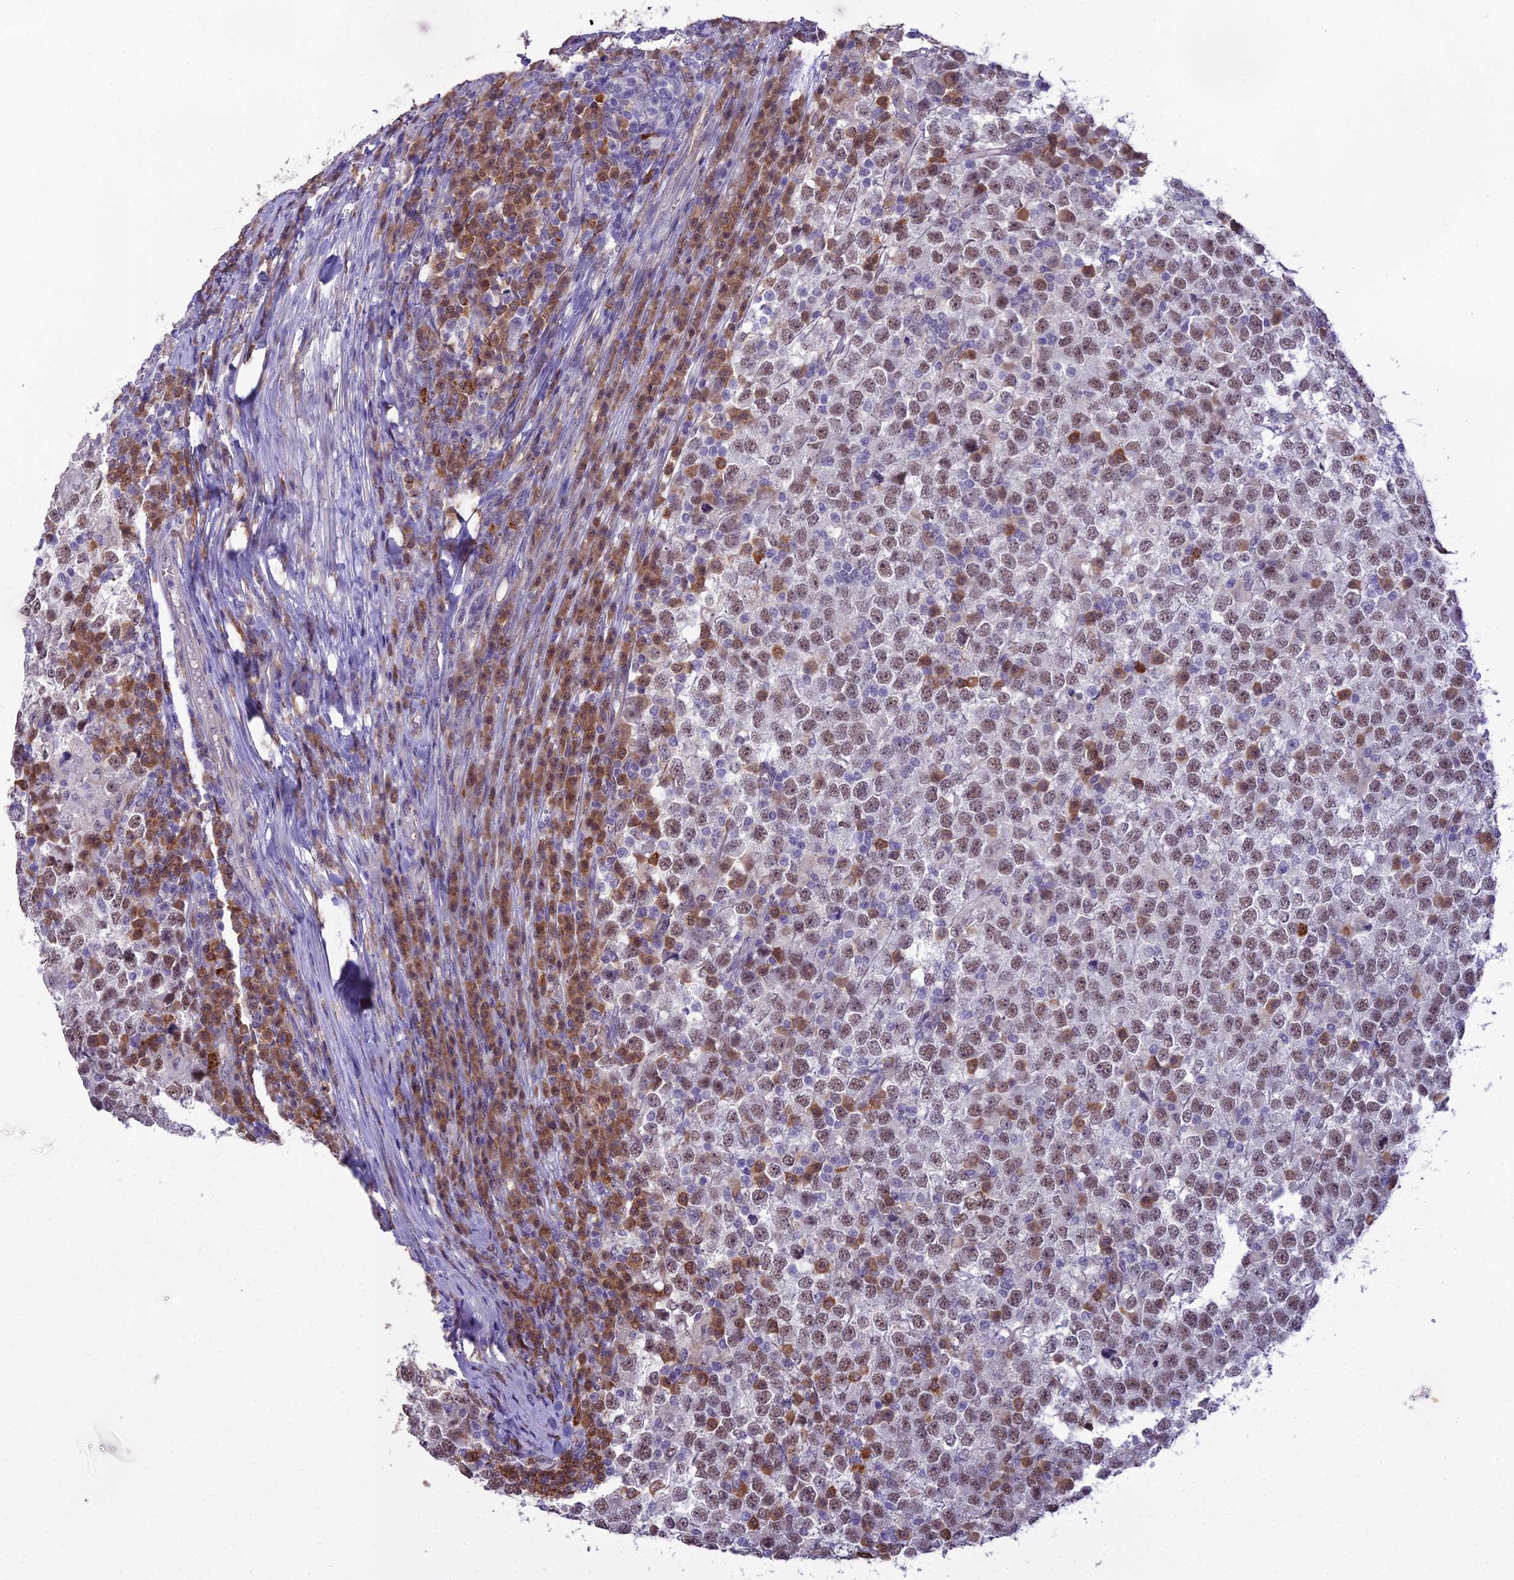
{"staining": {"intensity": "moderate", "quantity": ">75%", "location": "nuclear"}, "tissue": "testis cancer", "cell_type": "Tumor cells", "image_type": "cancer", "snomed": [{"axis": "morphology", "description": "Seminoma, NOS"}, {"axis": "topography", "description": "Testis"}], "caption": "Immunohistochemistry (IHC) of human testis cancer (seminoma) exhibits medium levels of moderate nuclear staining in approximately >75% of tumor cells. Nuclei are stained in blue.", "gene": "BLNK", "patient": {"sex": "male", "age": 65}}